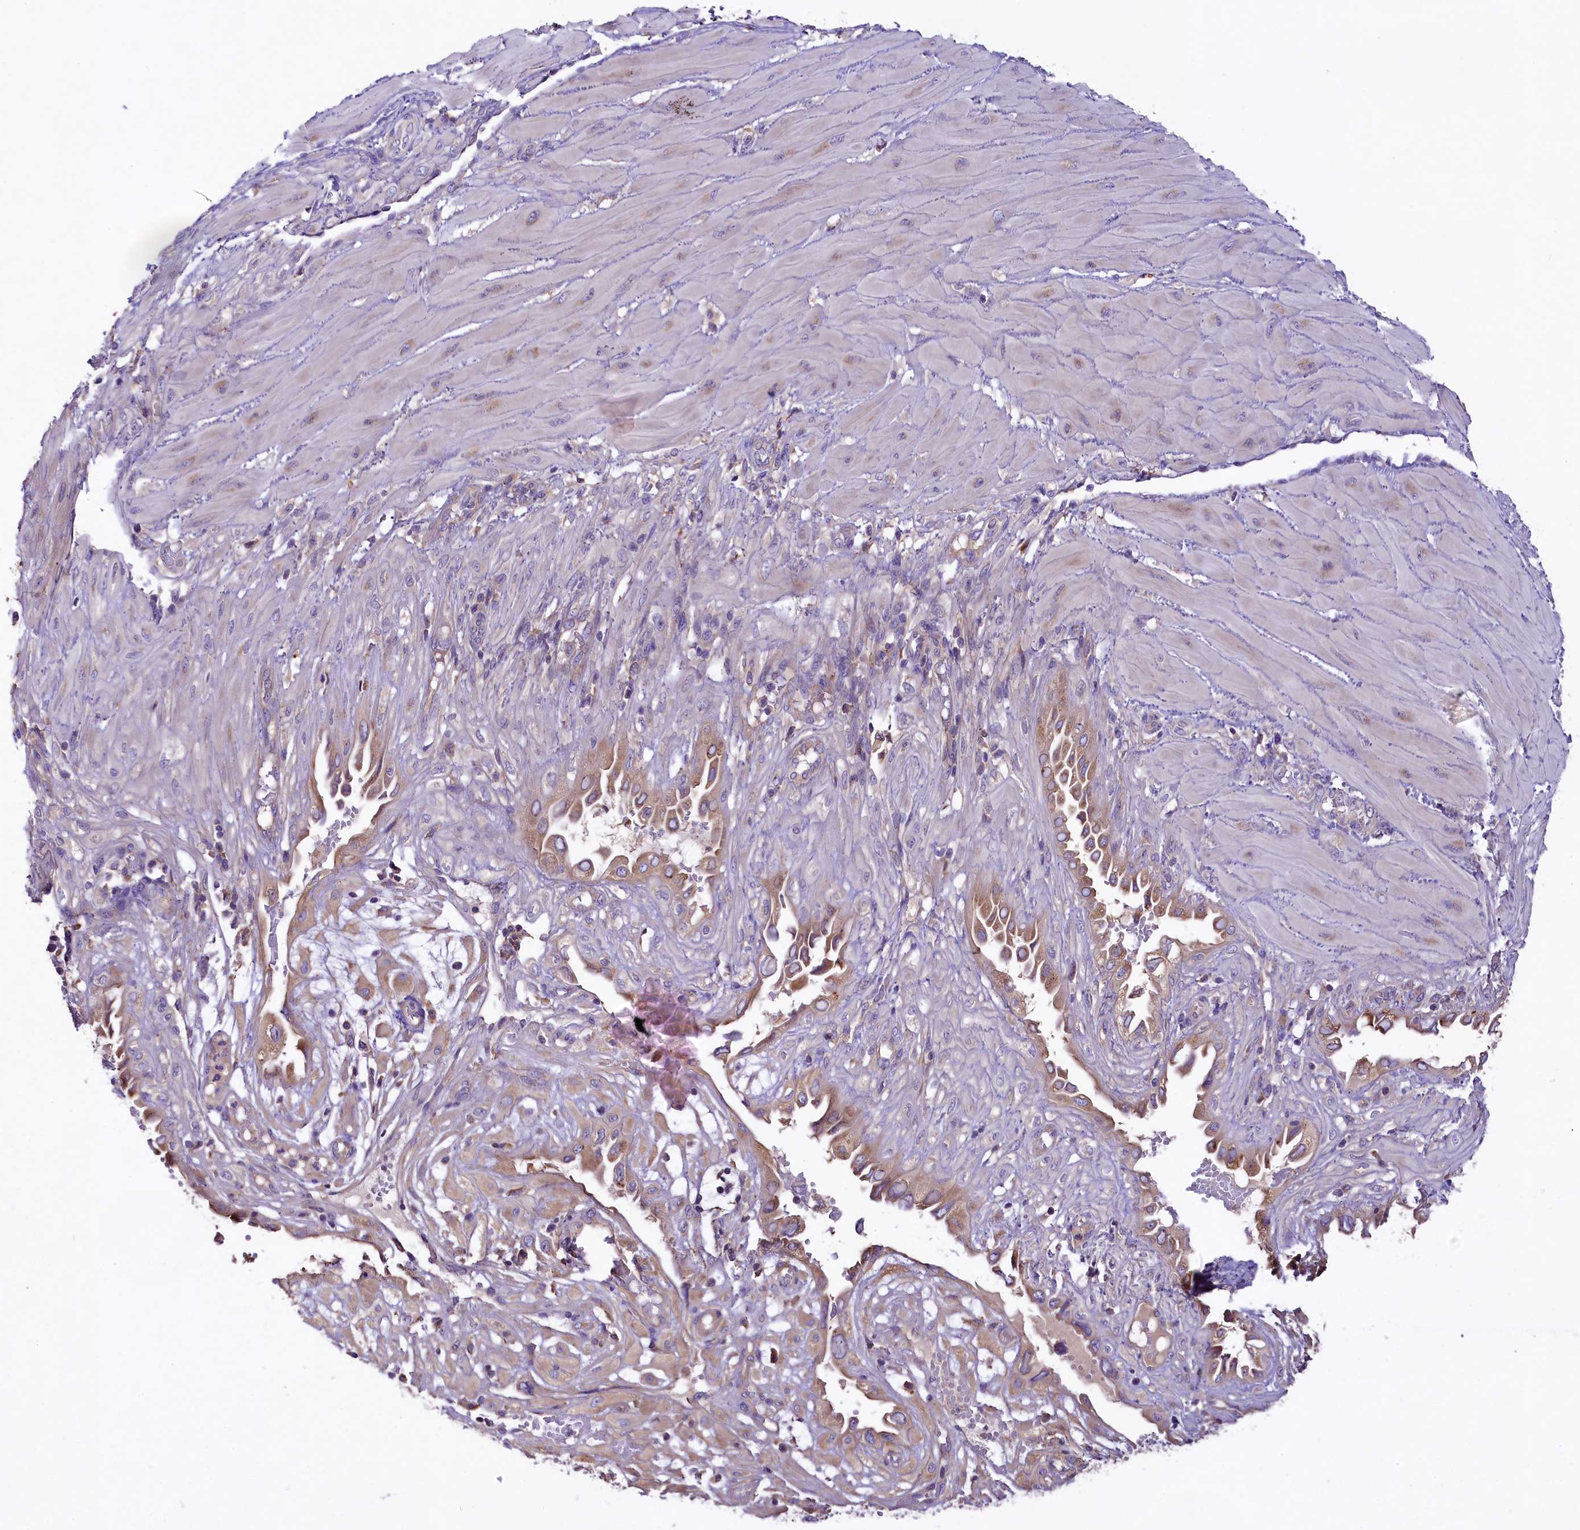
{"staining": {"intensity": "moderate", "quantity": ">75%", "location": "cytoplasmic/membranous"}, "tissue": "cervical cancer", "cell_type": "Tumor cells", "image_type": "cancer", "snomed": [{"axis": "morphology", "description": "Squamous cell carcinoma, NOS"}, {"axis": "topography", "description": "Cervix"}], "caption": "Human cervical cancer stained with a protein marker exhibits moderate staining in tumor cells.", "gene": "PEMT", "patient": {"sex": "female", "age": 36}}